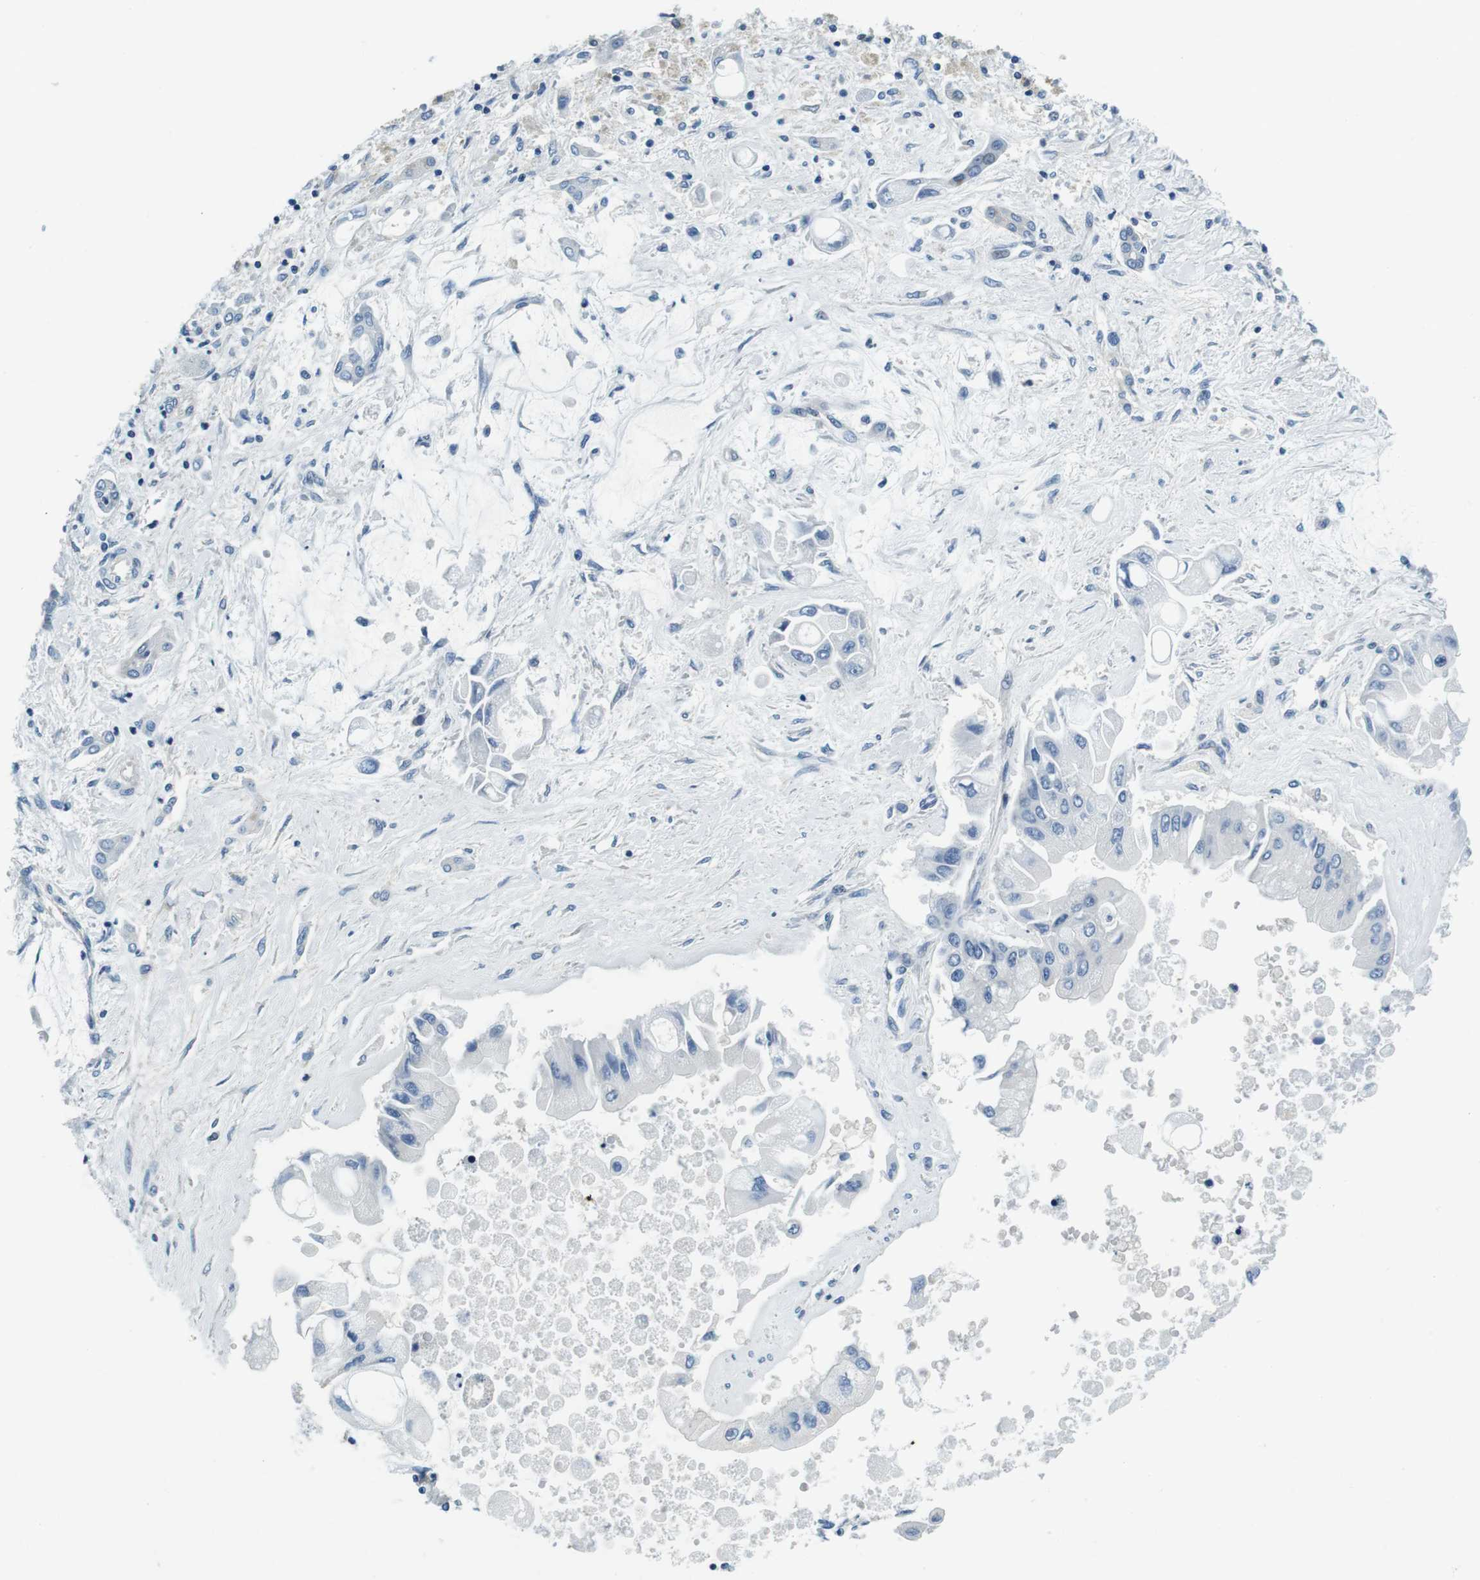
{"staining": {"intensity": "negative", "quantity": "none", "location": "none"}, "tissue": "liver cancer", "cell_type": "Tumor cells", "image_type": "cancer", "snomed": [{"axis": "morphology", "description": "Cholangiocarcinoma"}, {"axis": "topography", "description": "Liver"}], "caption": "Tumor cells are negative for brown protein staining in cholangiocarcinoma (liver).", "gene": "KCNJ5", "patient": {"sex": "male", "age": 50}}